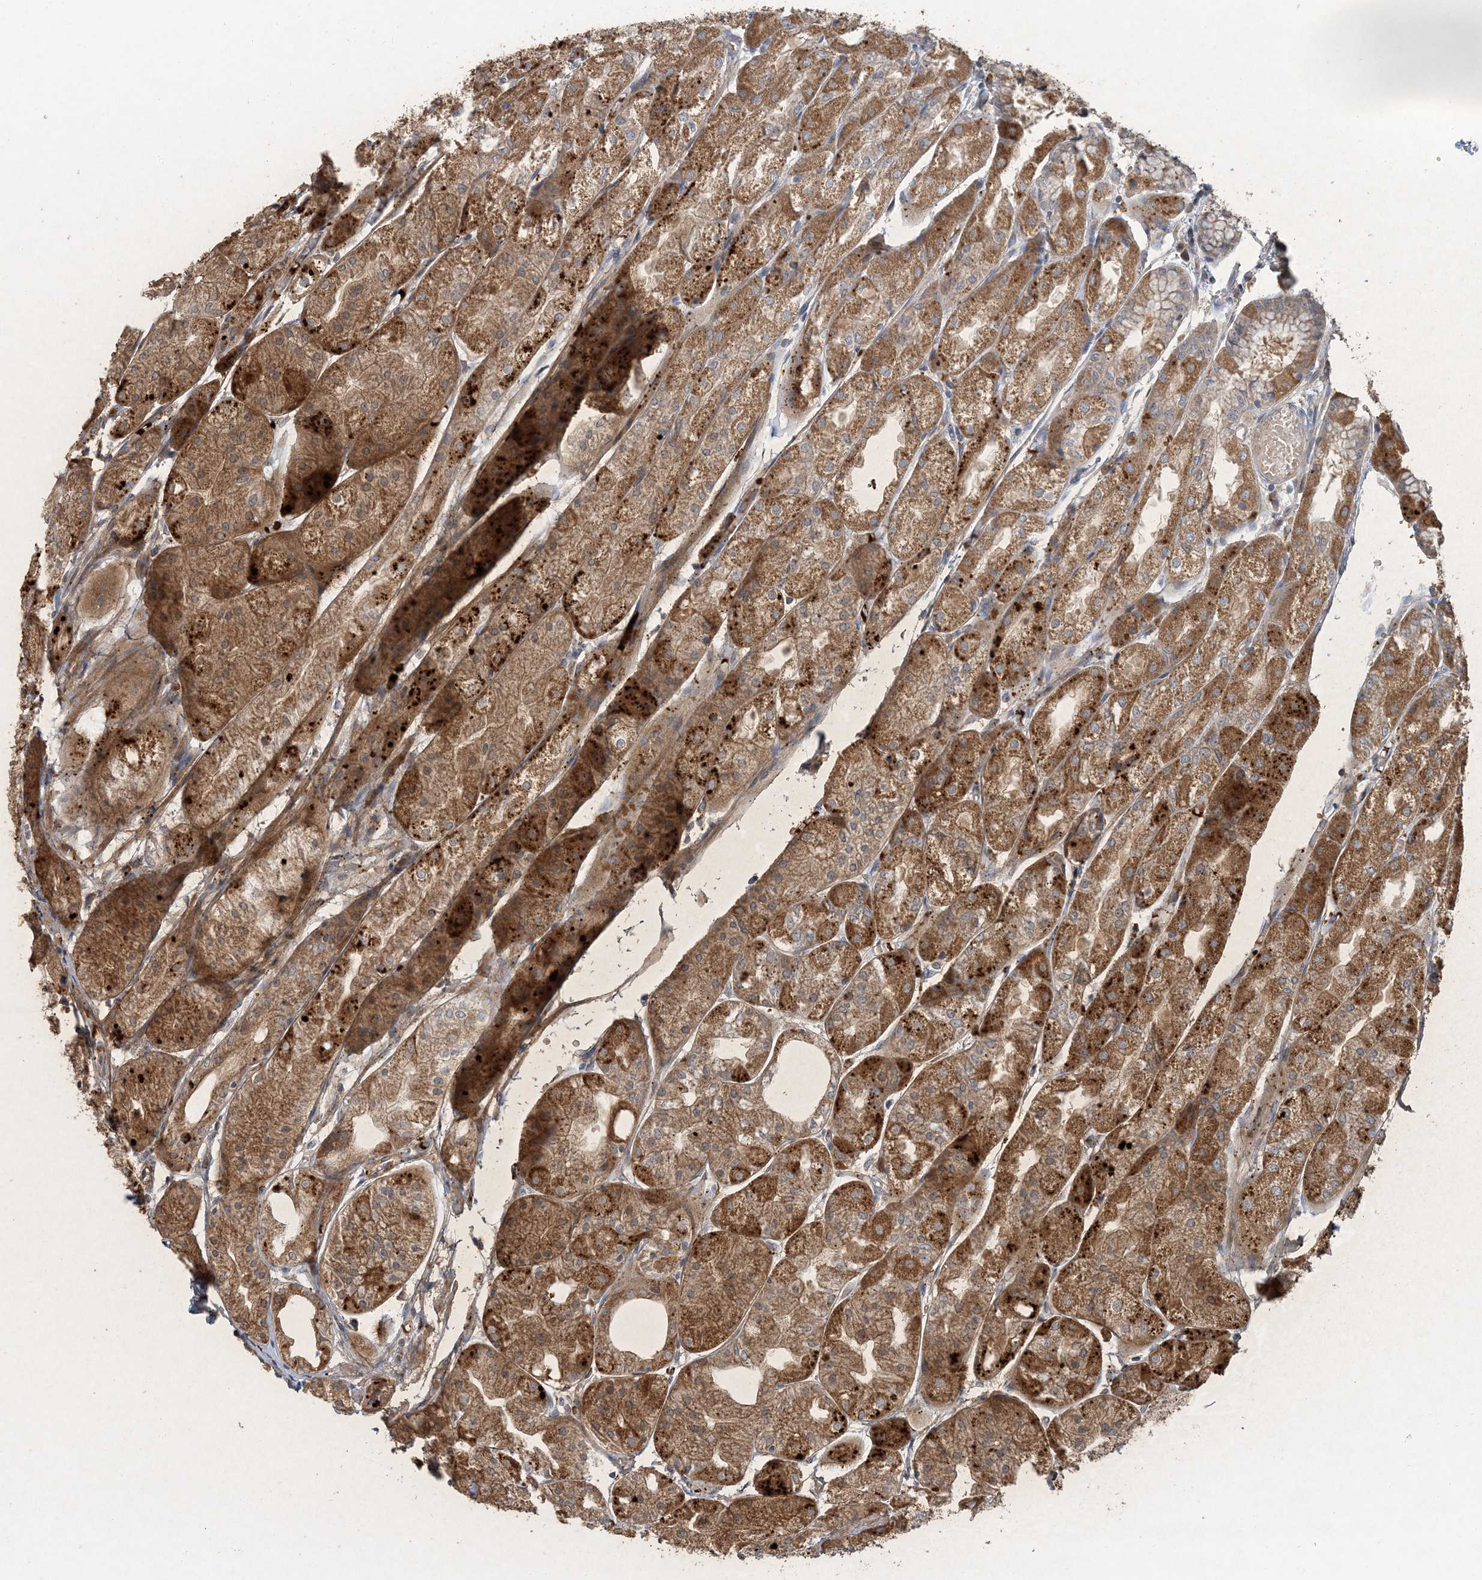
{"staining": {"intensity": "strong", "quantity": ">75%", "location": "cytoplasmic/membranous"}, "tissue": "stomach", "cell_type": "Glandular cells", "image_type": "normal", "snomed": [{"axis": "morphology", "description": "Normal tissue, NOS"}, {"axis": "topography", "description": "Stomach, upper"}], "caption": "An IHC photomicrograph of benign tissue is shown. Protein staining in brown labels strong cytoplasmic/membranous positivity in stomach within glandular cells.", "gene": "LTN1", "patient": {"sex": "male", "age": 72}}